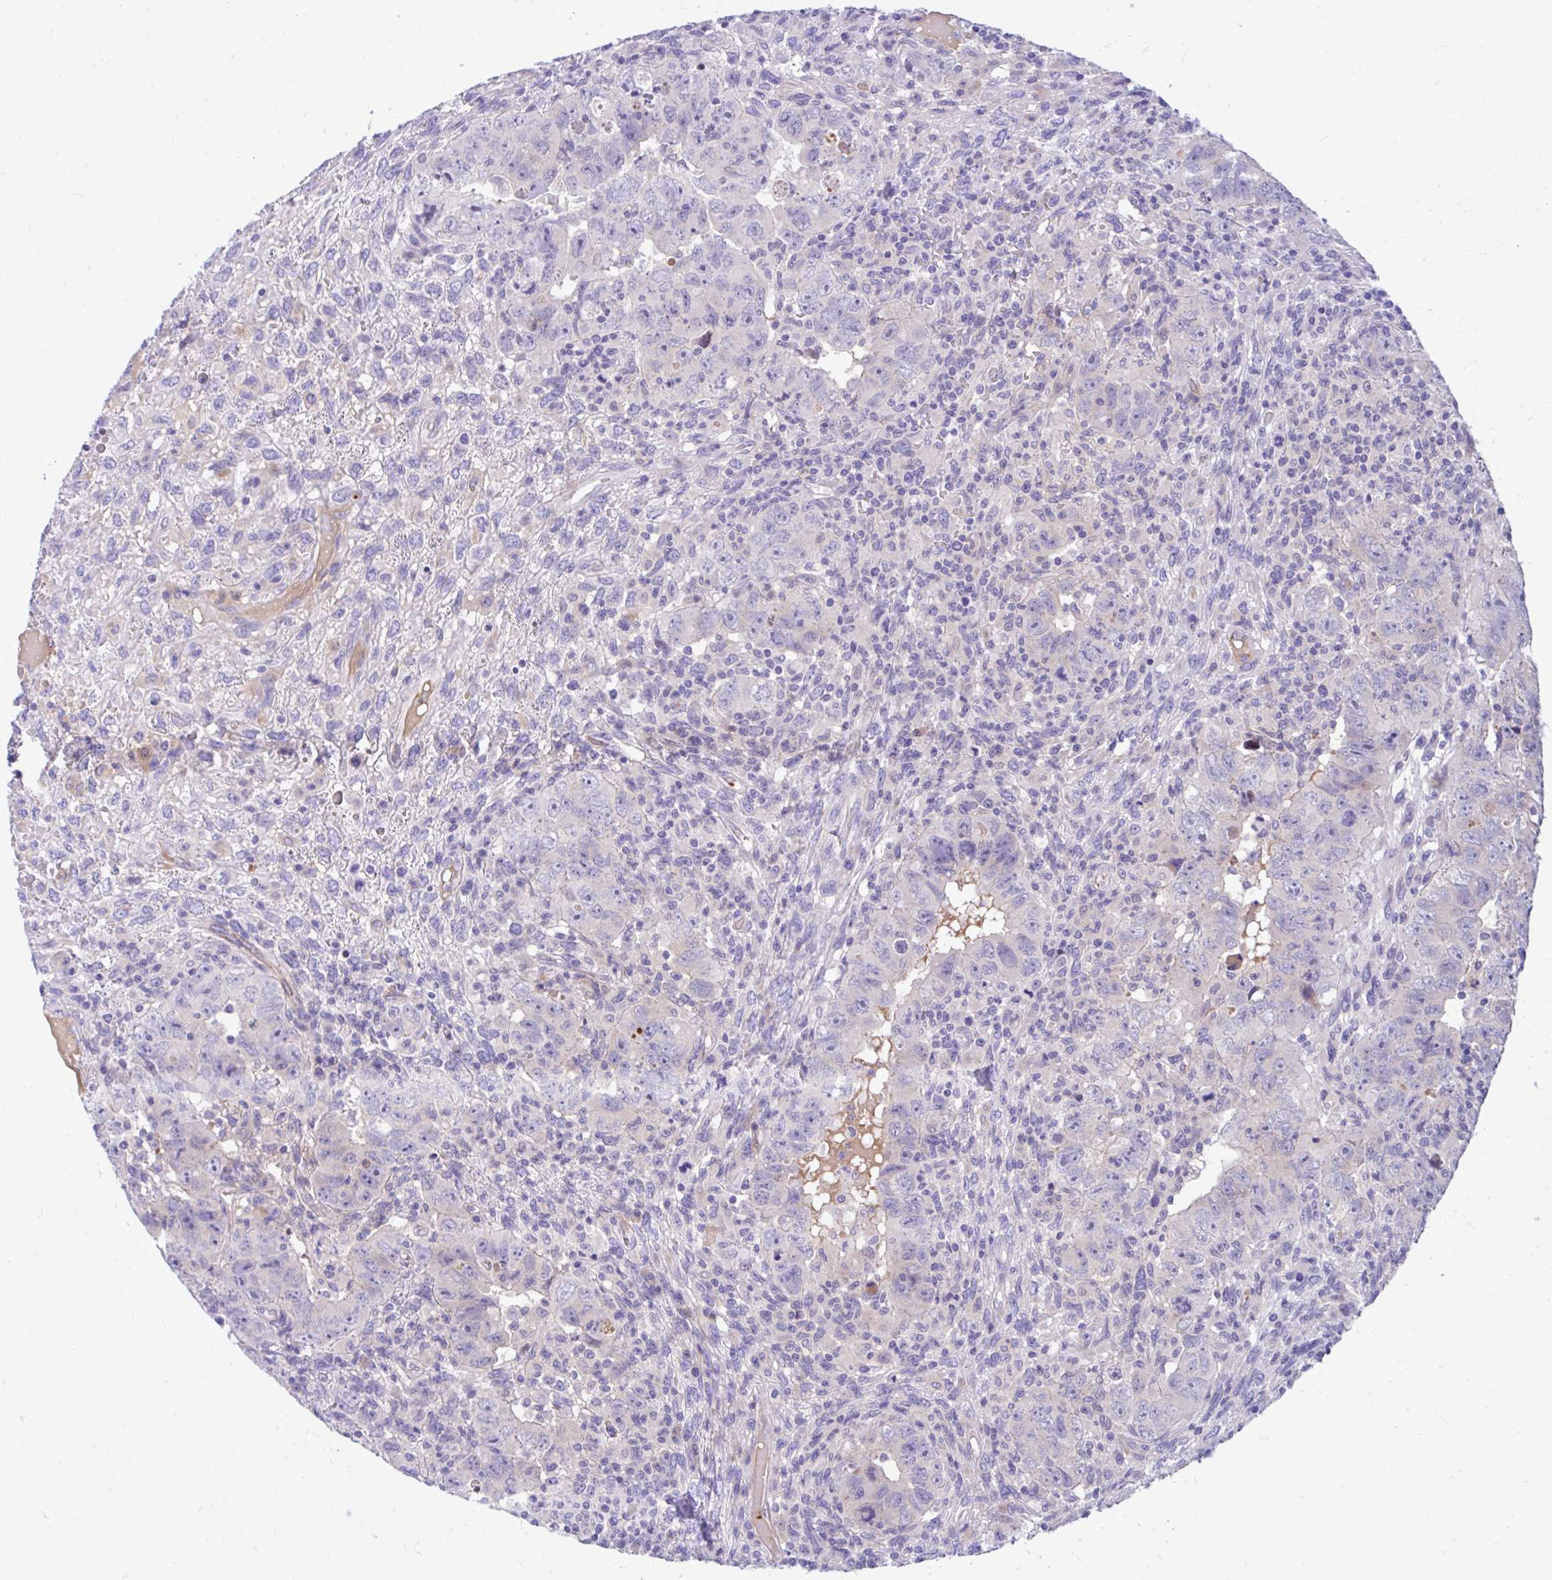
{"staining": {"intensity": "negative", "quantity": "none", "location": "none"}, "tissue": "testis cancer", "cell_type": "Tumor cells", "image_type": "cancer", "snomed": [{"axis": "morphology", "description": "Carcinoma, Embryonal, NOS"}, {"axis": "topography", "description": "Testis"}], "caption": "High magnification brightfield microscopy of testis embryonal carcinoma stained with DAB (brown) and counterstained with hematoxylin (blue): tumor cells show no significant expression.", "gene": "ESPNL", "patient": {"sex": "male", "age": 24}}